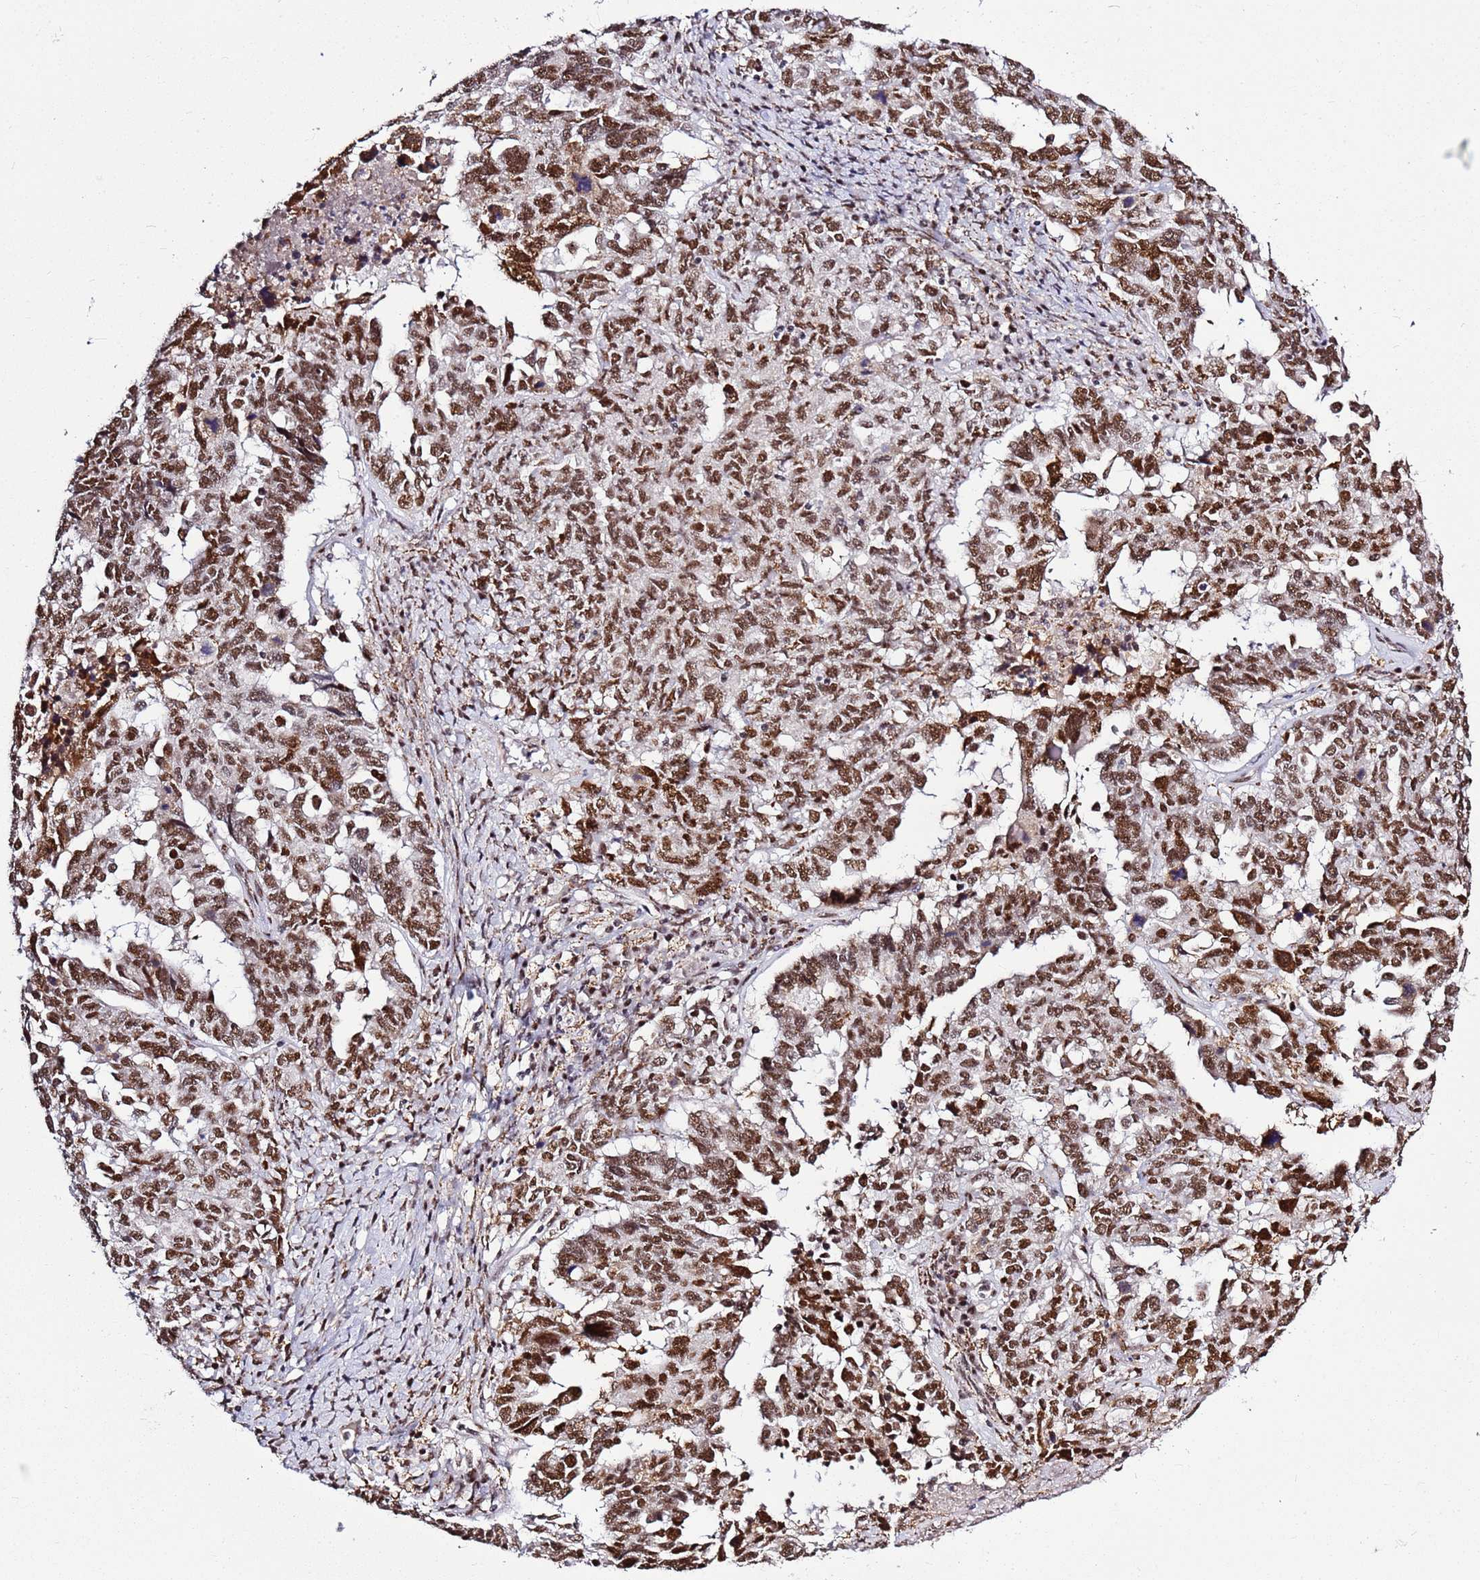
{"staining": {"intensity": "moderate", "quantity": ">75%", "location": "nuclear"}, "tissue": "ovarian cancer", "cell_type": "Tumor cells", "image_type": "cancer", "snomed": [{"axis": "morphology", "description": "Carcinoma, endometroid"}, {"axis": "topography", "description": "Ovary"}], "caption": "Immunohistochemistry (IHC) photomicrograph of human ovarian endometroid carcinoma stained for a protein (brown), which exhibits medium levels of moderate nuclear staining in about >75% of tumor cells.", "gene": "AKAP8L", "patient": {"sex": "female", "age": 62}}